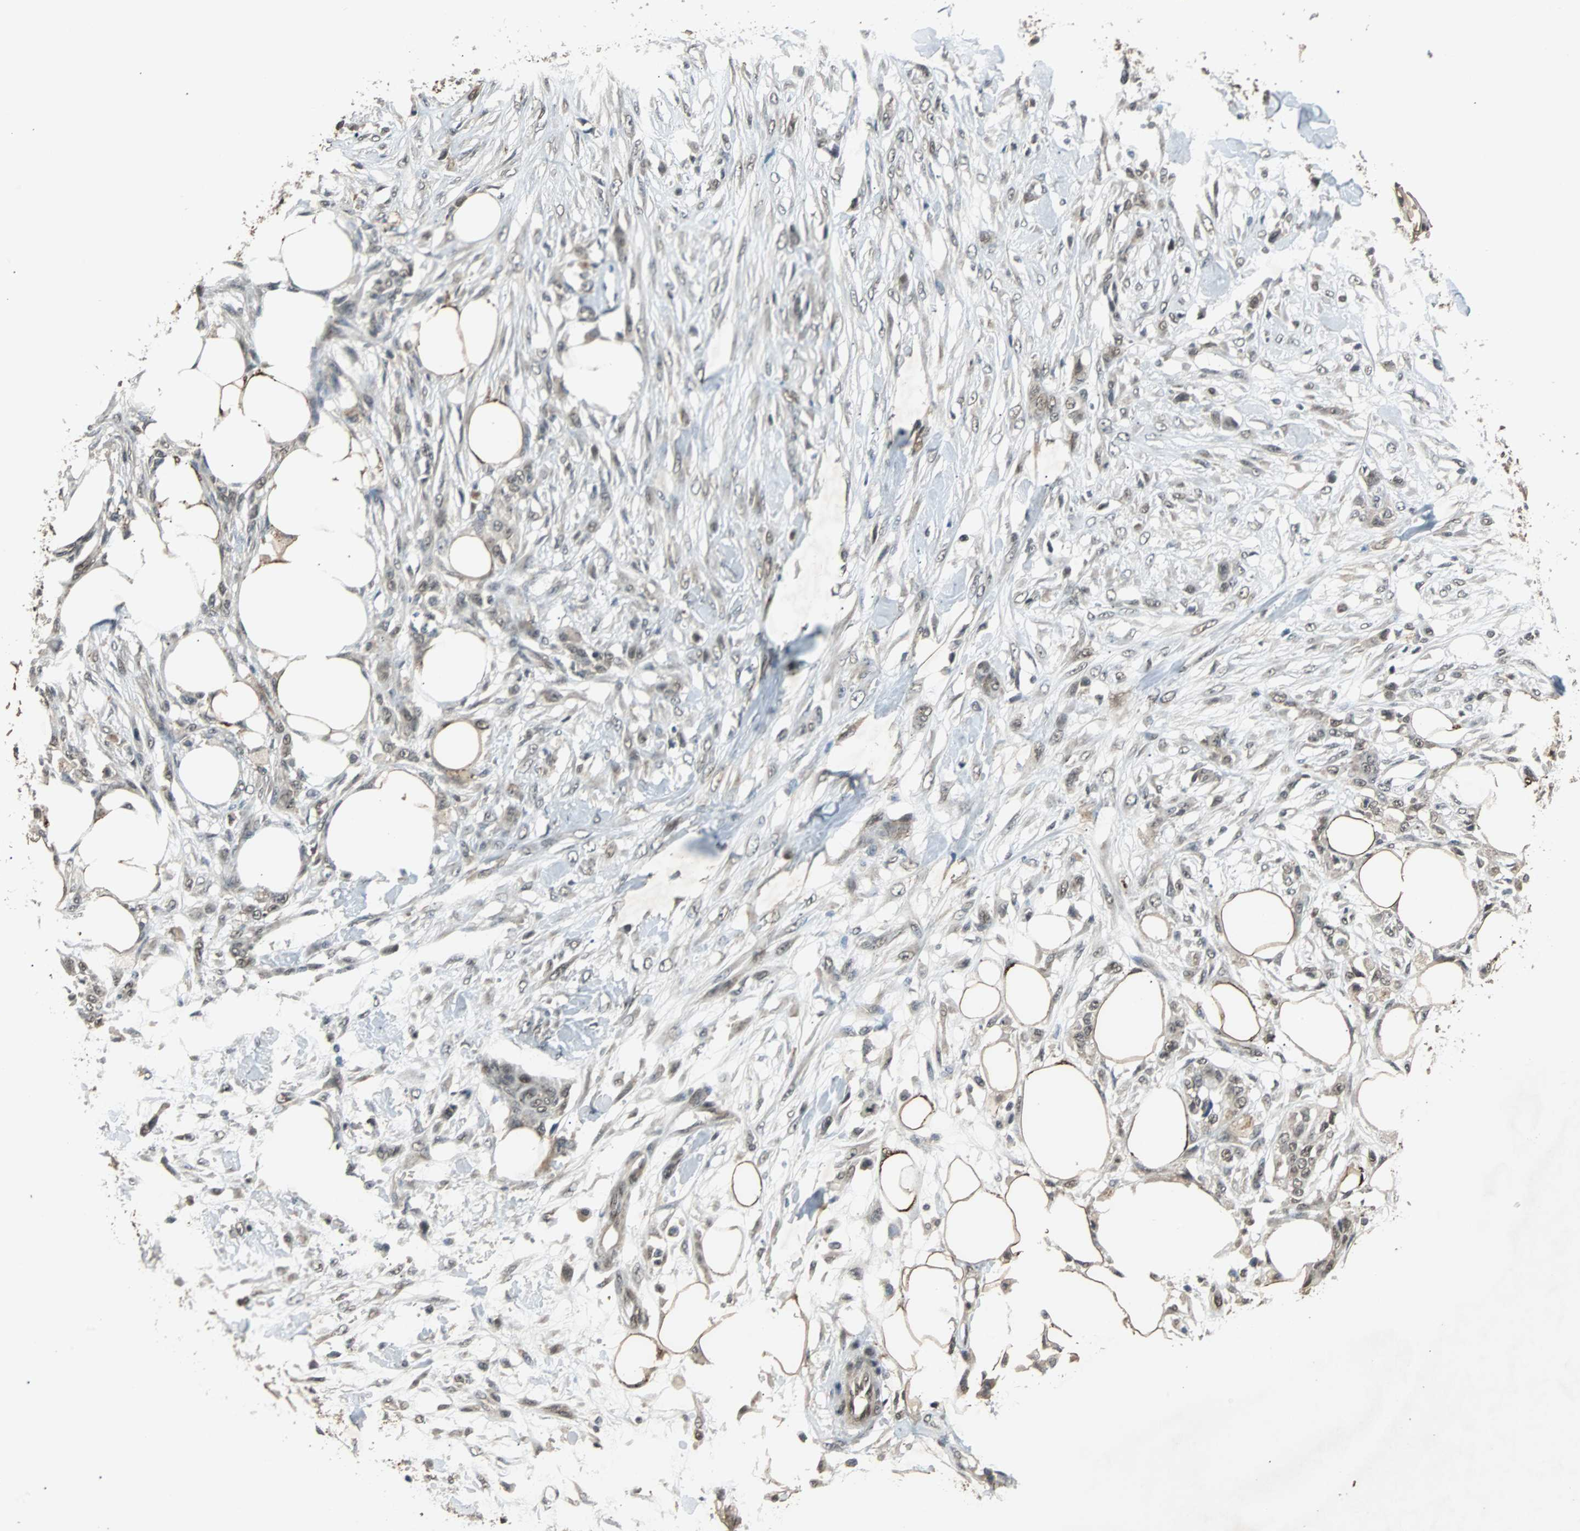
{"staining": {"intensity": "weak", "quantity": "25%-75%", "location": "cytoplasmic/membranous,nuclear"}, "tissue": "skin cancer", "cell_type": "Tumor cells", "image_type": "cancer", "snomed": [{"axis": "morphology", "description": "Squamous cell carcinoma, NOS"}, {"axis": "topography", "description": "Skin"}], "caption": "Weak cytoplasmic/membranous and nuclear protein expression is present in about 25%-75% of tumor cells in squamous cell carcinoma (skin).", "gene": "PHC1", "patient": {"sex": "female", "age": 59}}